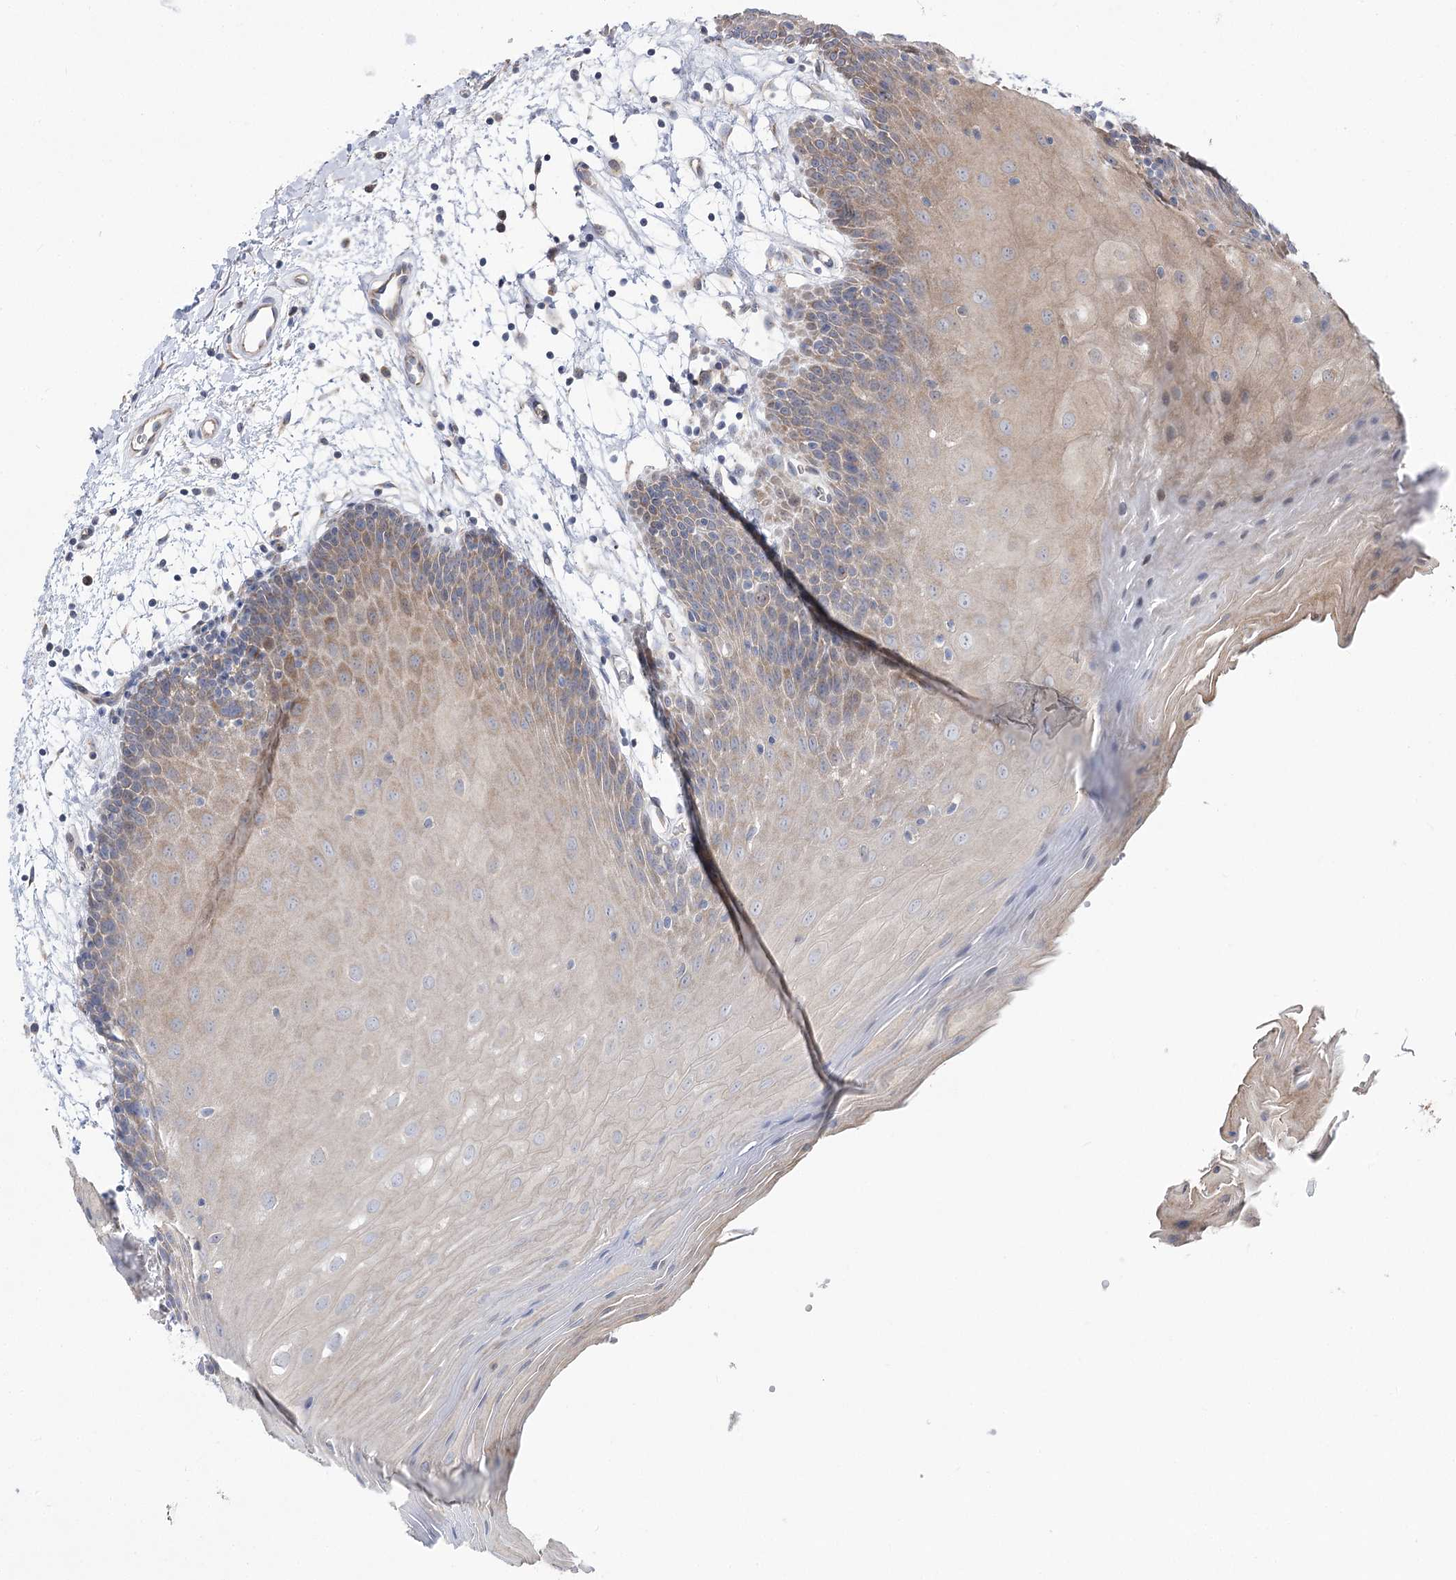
{"staining": {"intensity": "weak", "quantity": "25%-75%", "location": "cytoplasmic/membranous"}, "tissue": "oral mucosa", "cell_type": "Squamous epithelial cells", "image_type": "normal", "snomed": [{"axis": "morphology", "description": "Normal tissue, NOS"}, {"axis": "topography", "description": "Skeletal muscle"}, {"axis": "topography", "description": "Oral tissue"}, {"axis": "topography", "description": "Salivary gland"}, {"axis": "topography", "description": "Peripheral nerve tissue"}], "caption": "Weak cytoplasmic/membranous staining for a protein is appreciated in approximately 25%-75% of squamous epithelial cells of unremarkable oral mucosa using immunohistochemistry (IHC).", "gene": "SCN11A", "patient": {"sex": "male", "age": 54}}